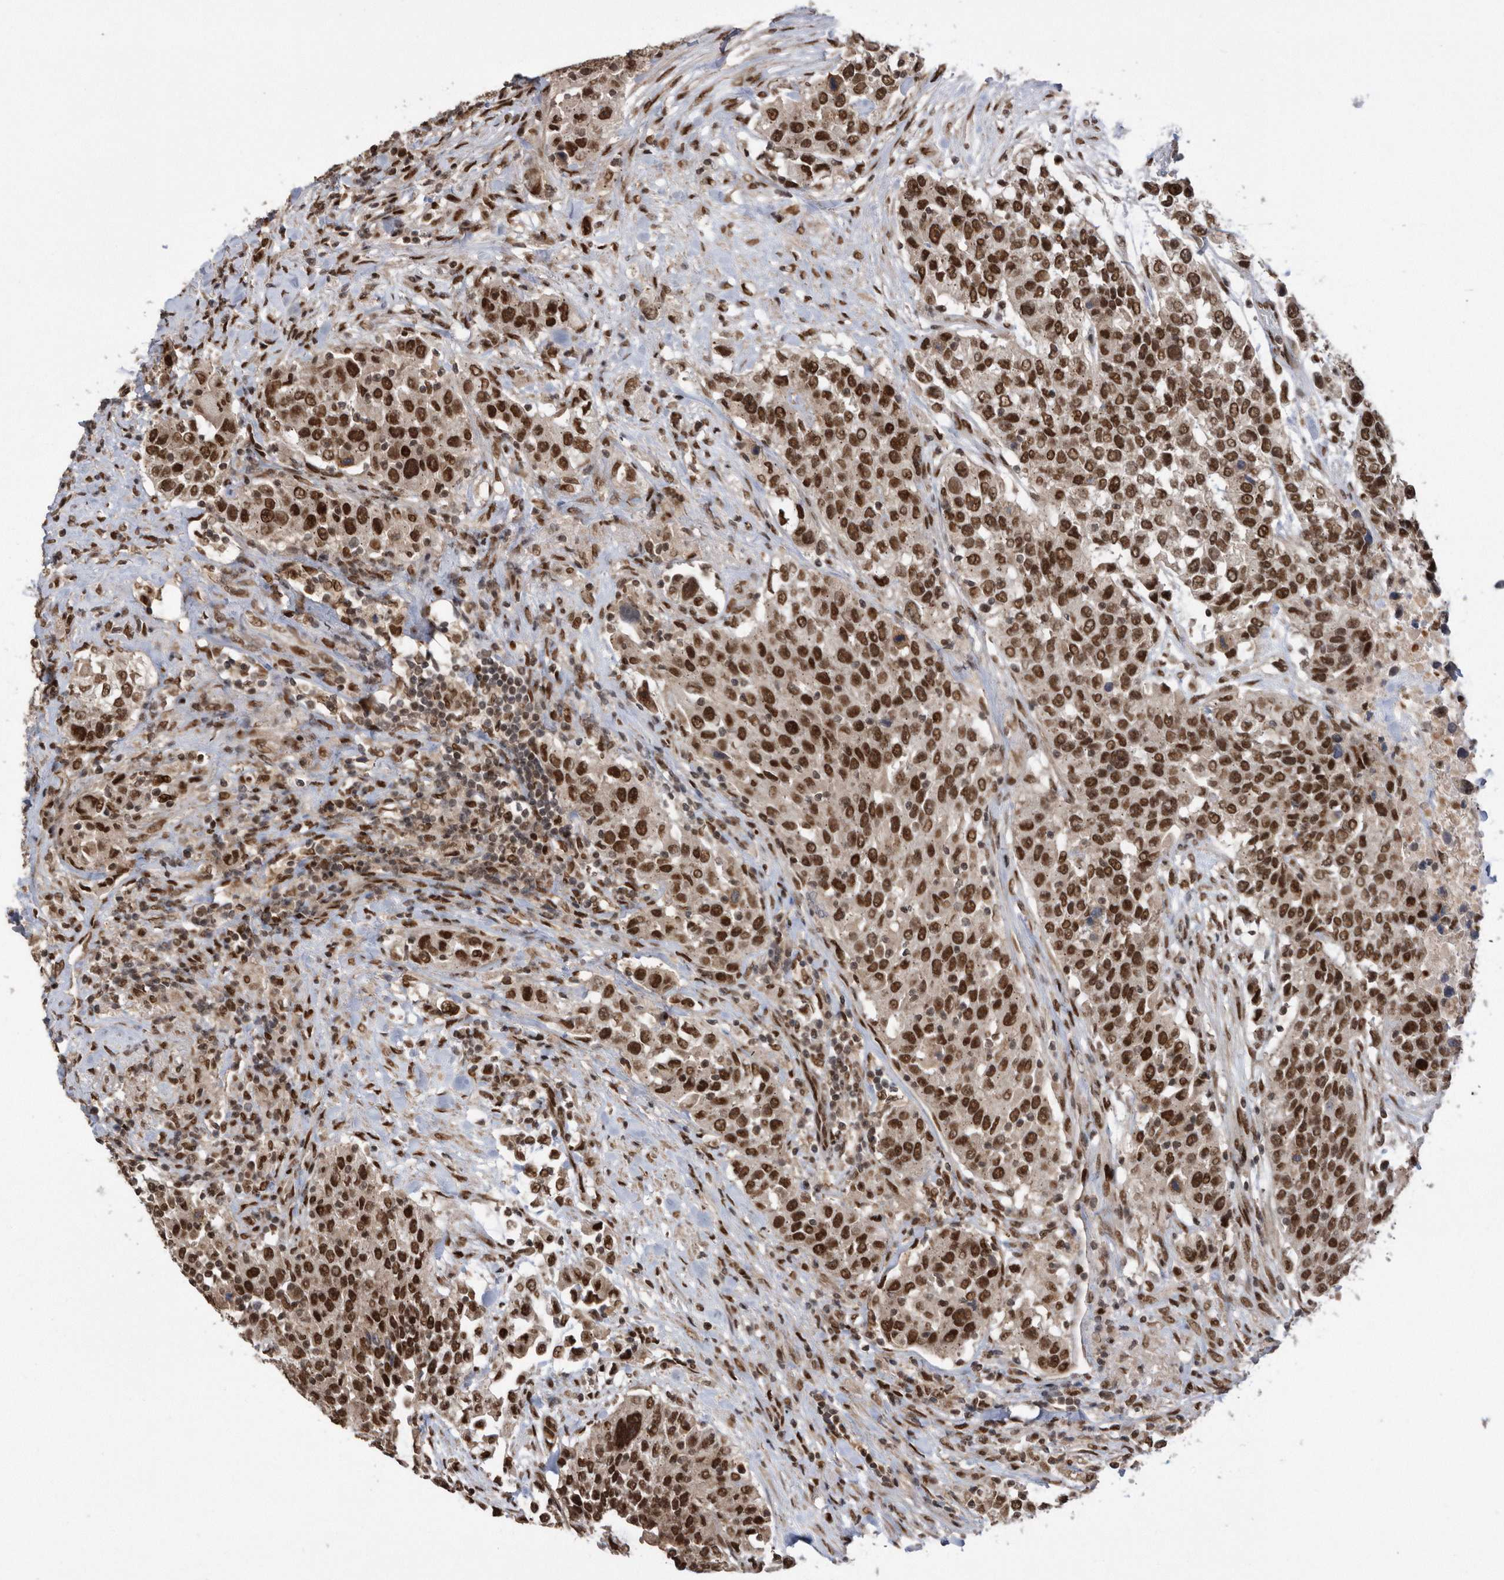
{"staining": {"intensity": "strong", "quantity": ">75%", "location": "nuclear"}, "tissue": "urothelial cancer", "cell_type": "Tumor cells", "image_type": "cancer", "snomed": [{"axis": "morphology", "description": "Urothelial carcinoma, High grade"}, {"axis": "topography", "description": "Urinary bladder"}], "caption": "A micrograph of human urothelial cancer stained for a protein demonstrates strong nuclear brown staining in tumor cells.", "gene": "TDRD3", "patient": {"sex": "female", "age": 80}}